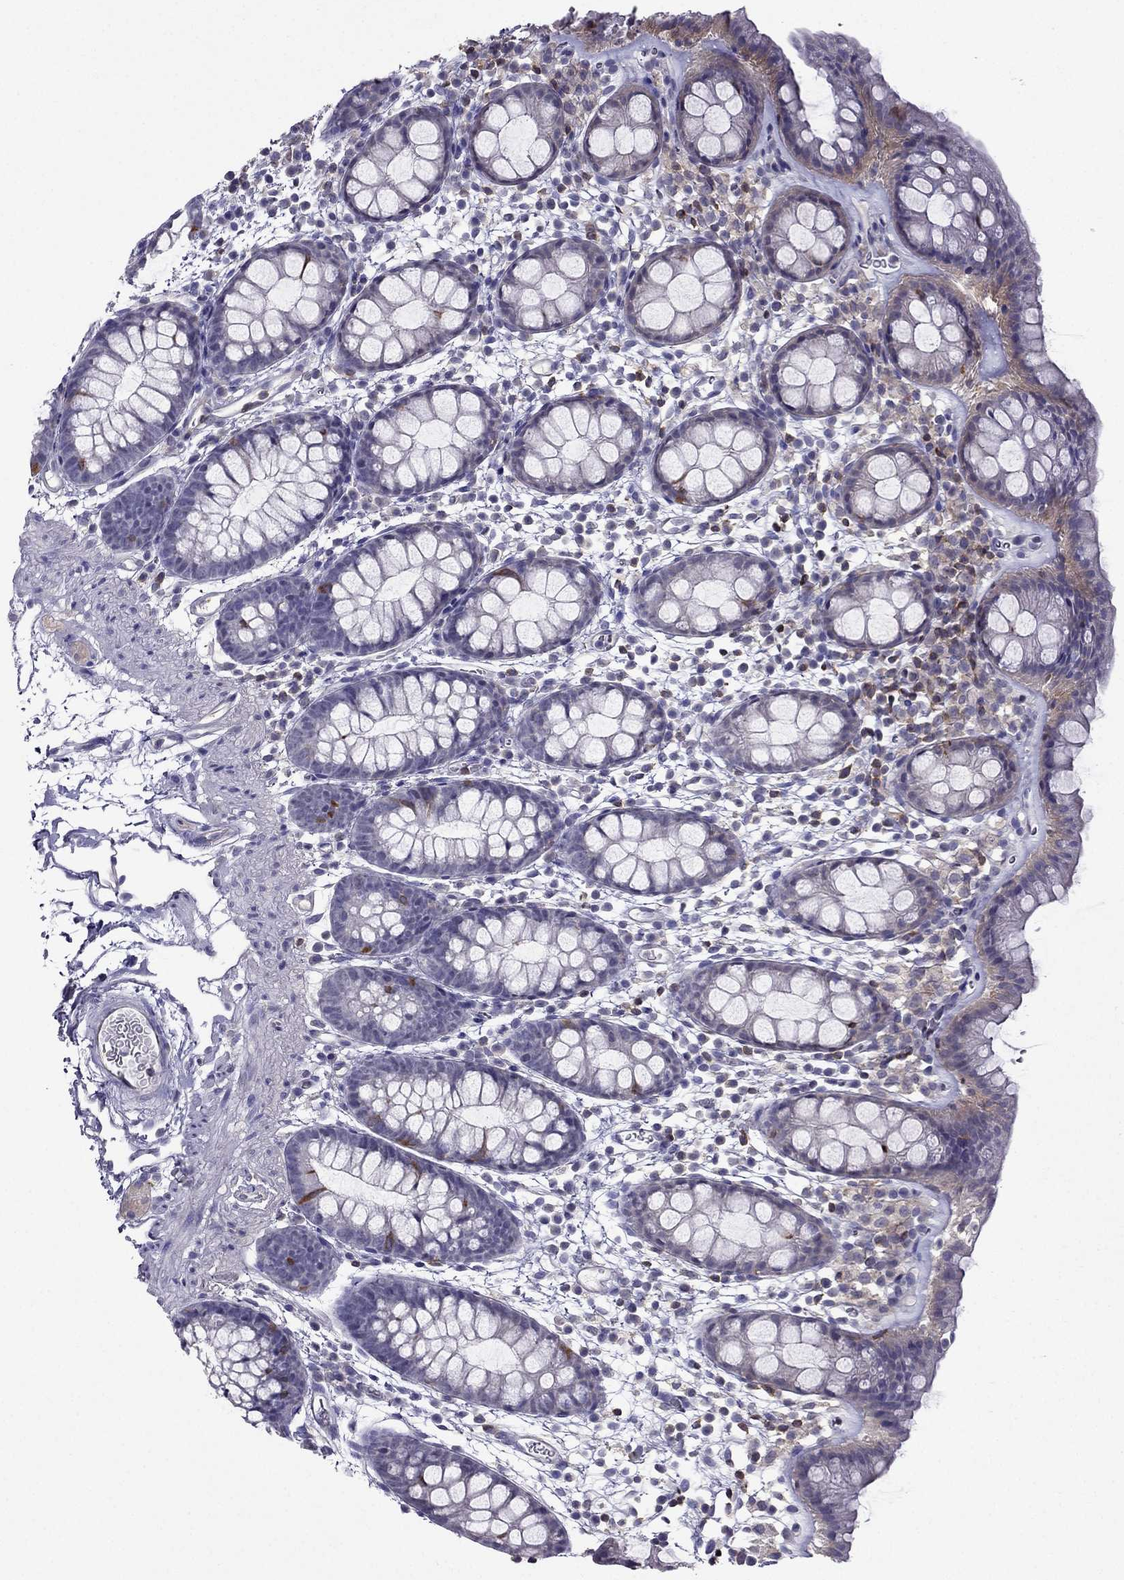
{"staining": {"intensity": "weak", "quantity": "<25%", "location": "cytoplasmic/membranous"}, "tissue": "rectum", "cell_type": "Glandular cells", "image_type": "normal", "snomed": [{"axis": "morphology", "description": "Normal tissue, NOS"}, {"axis": "topography", "description": "Rectum"}], "caption": "IHC image of unremarkable rectum: human rectum stained with DAB (3,3'-diaminobenzidine) shows no significant protein staining in glandular cells. (Brightfield microscopy of DAB IHC at high magnification).", "gene": "AAK1", "patient": {"sex": "male", "age": 57}}